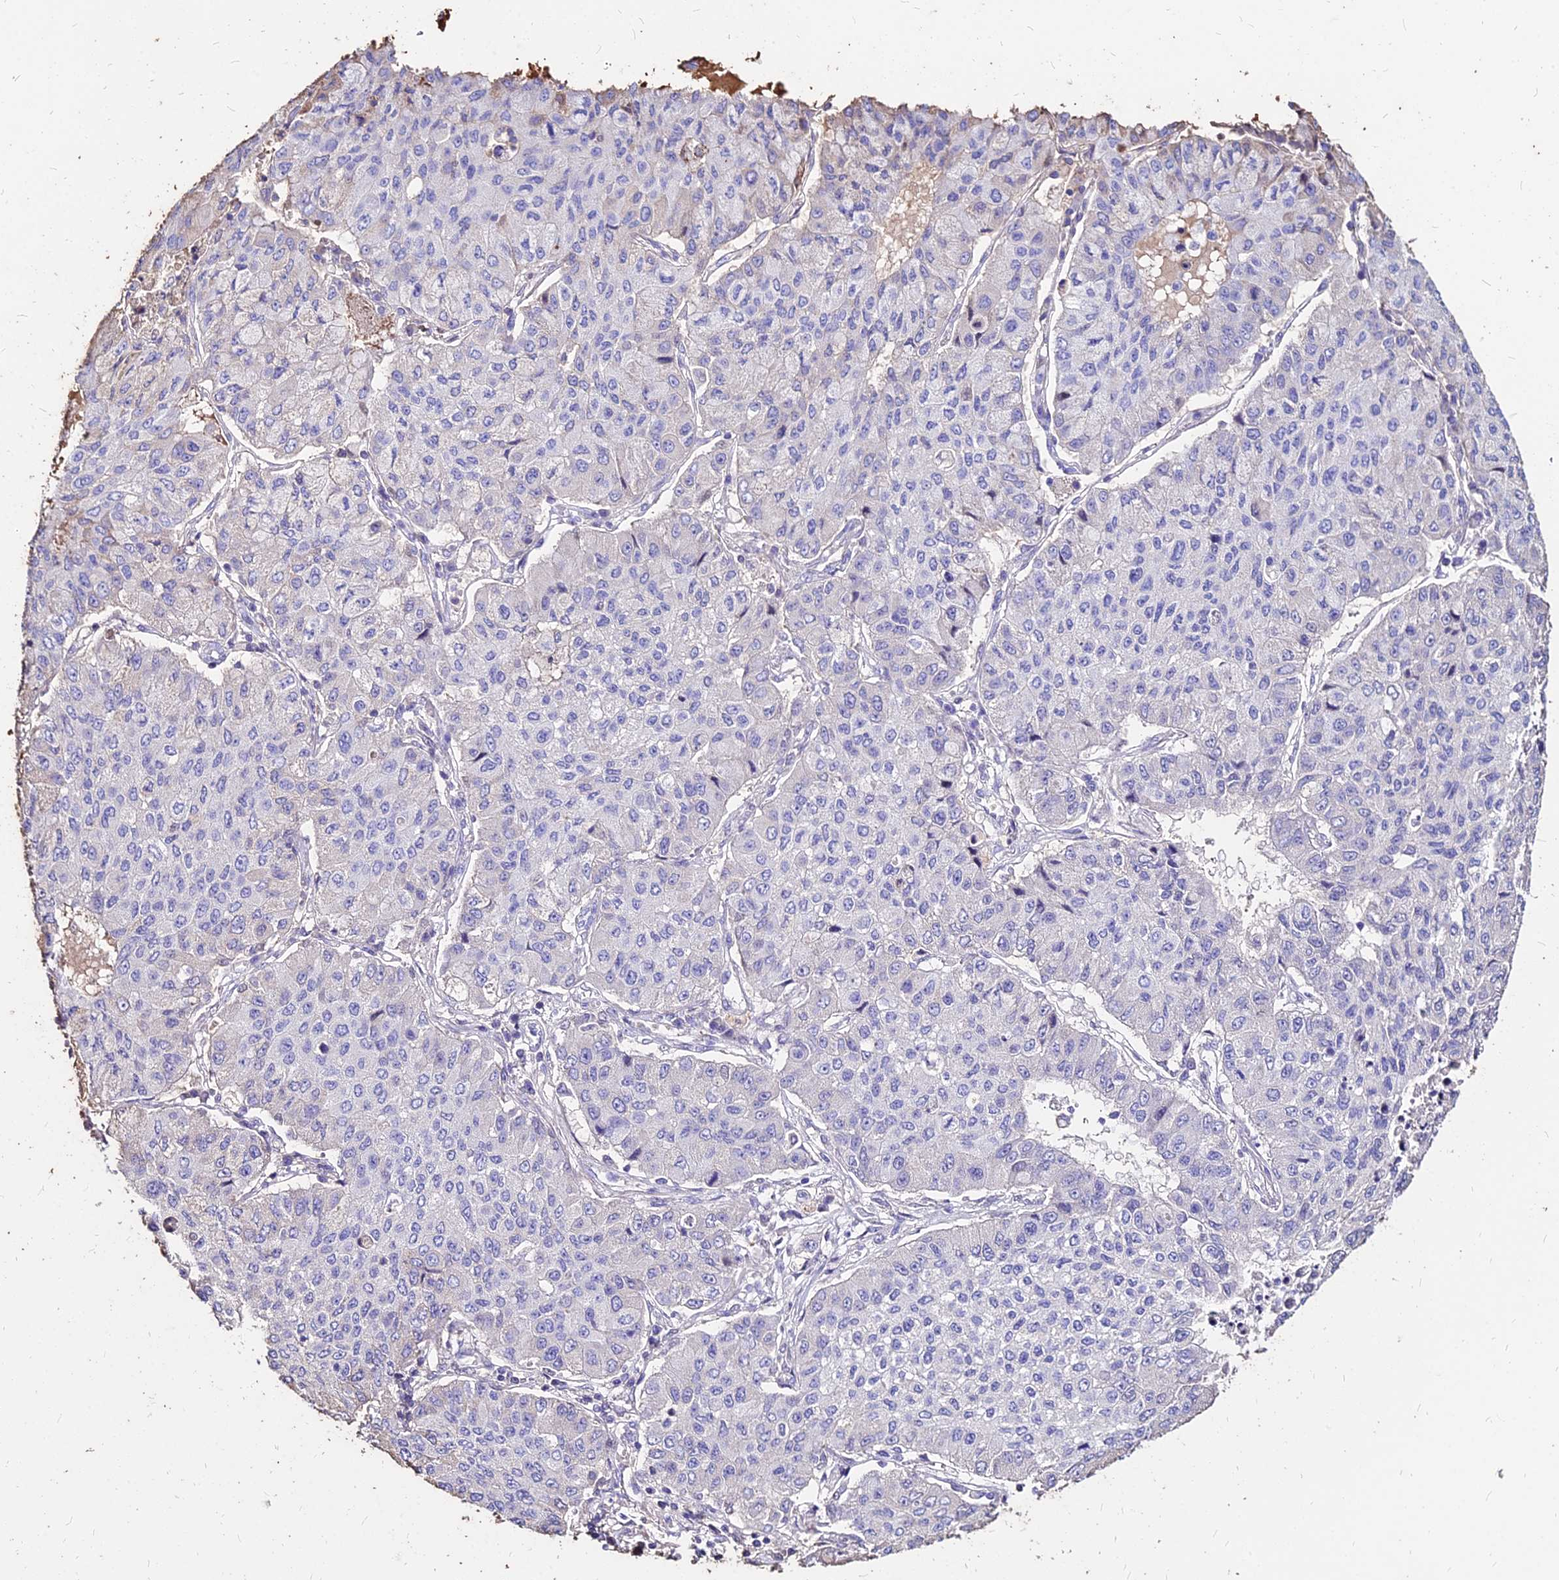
{"staining": {"intensity": "negative", "quantity": "none", "location": "none"}, "tissue": "lung cancer", "cell_type": "Tumor cells", "image_type": "cancer", "snomed": [{"axis": "morphology", "description": "Squamous cell carcinoma, NOS"}, {"axis": "topography", "description": "Lung"}], "caption": "The image demonstrates no significant positivity in tumor cells of lung cancer.", "gene": "NME5", "patient": {"sex": "male", "age": 74}}